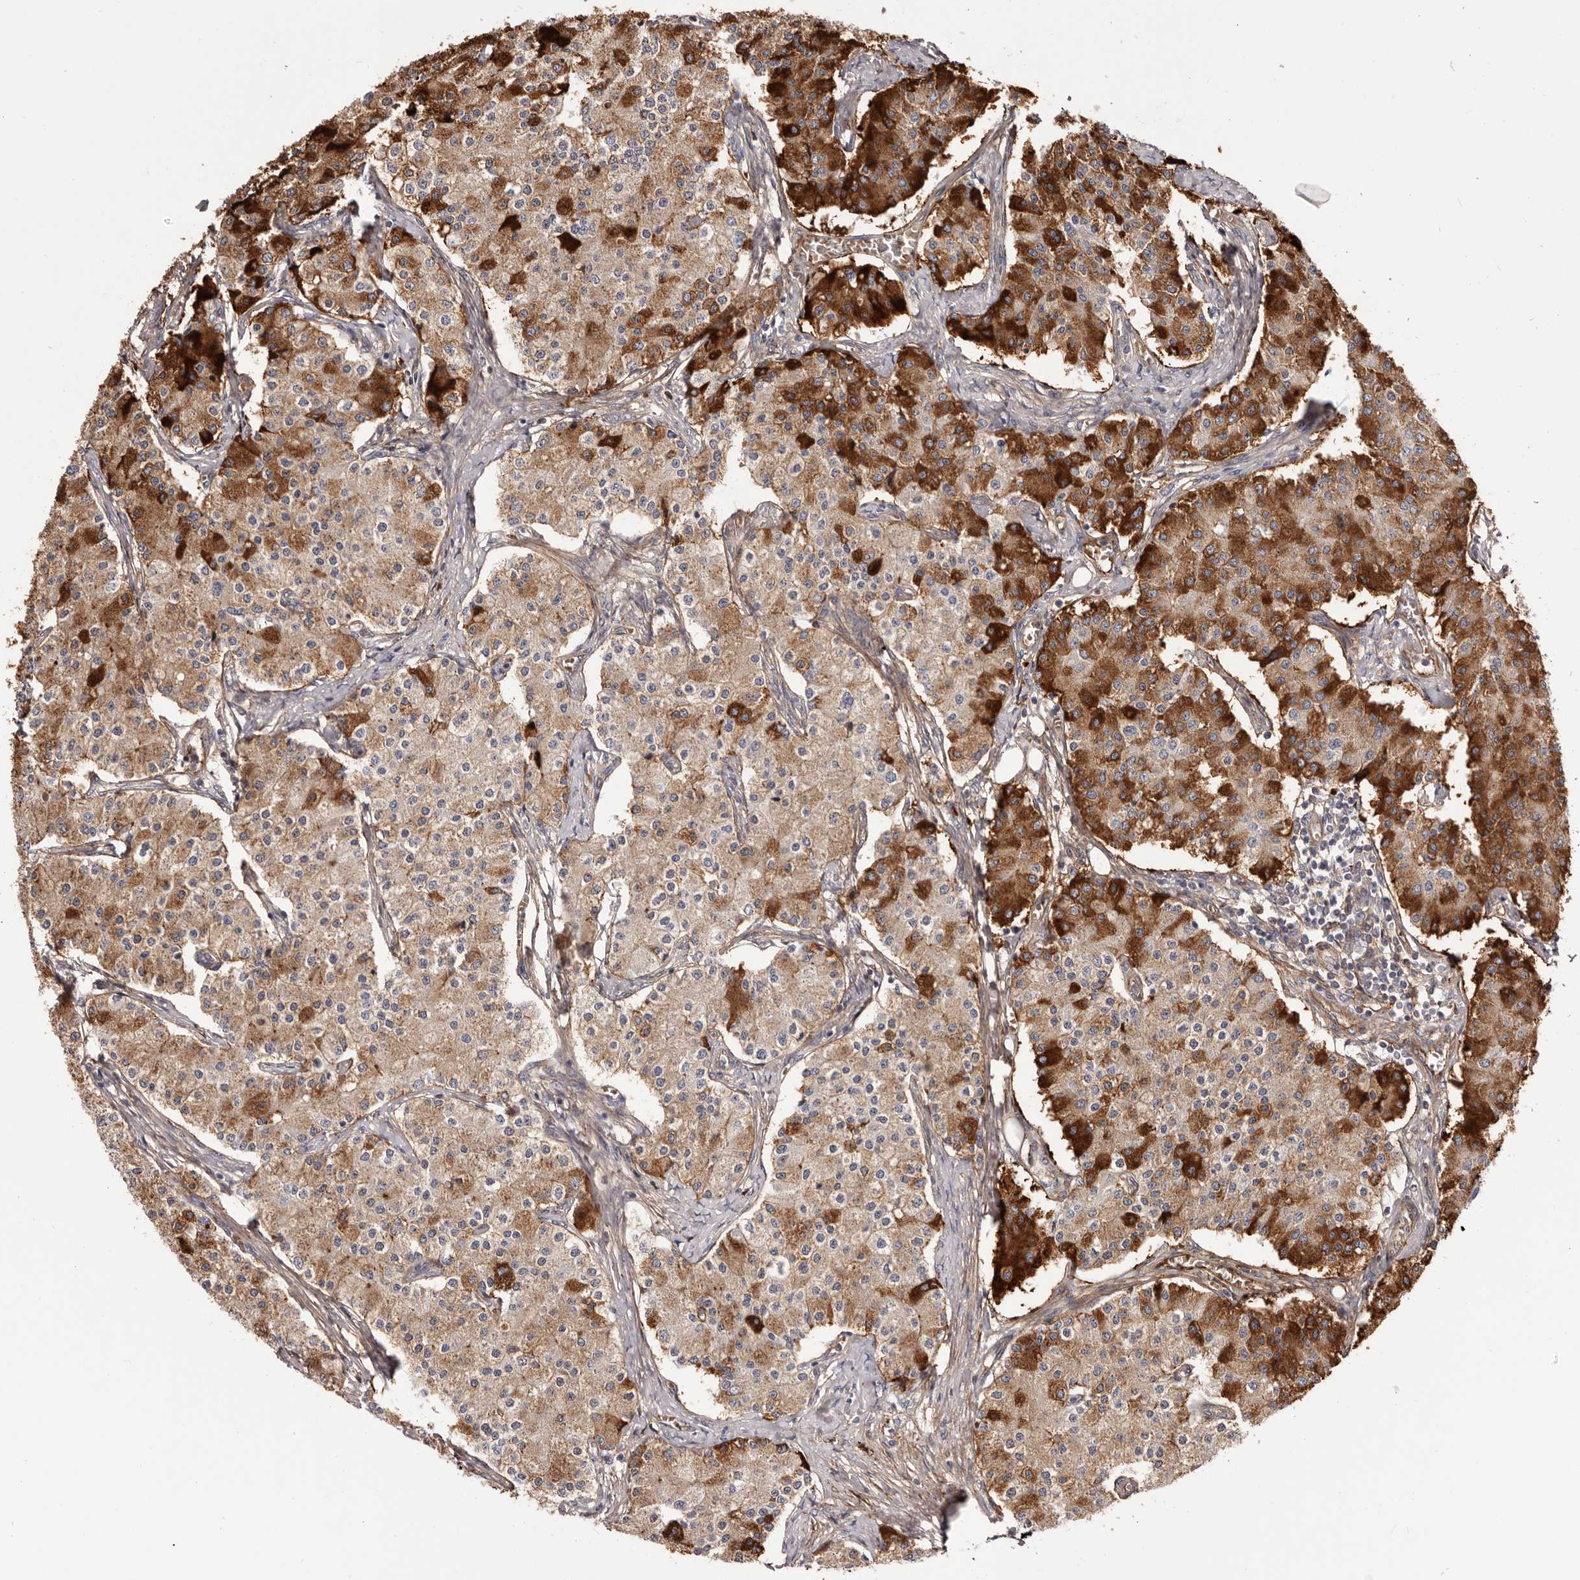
{"staining": {"intensity": "strong", "quantity": "25%-75%", "location": "cytoplasmic/membranous"}, "tissue": "carcinoid", "cell_type": "Tumor cells", "image_type": "cancer", "snomed": [{"axis": "morphology", "description": "Carcinoid, malignant, NOS"}, {"axis": "topography", "description": "Colon"}], "caption": "Carcinoid was stained to show a protein in brown. There is high levels of strong cytoplasmic/membranous expression in about 25%-75% of tumor cells. Using DAB (brown) and hematoxylin (blue) stains, captured at high magnification using brightfield microscopy.", "gene": "DMRT2", "patient": {"sex": "female", "age": 52}}